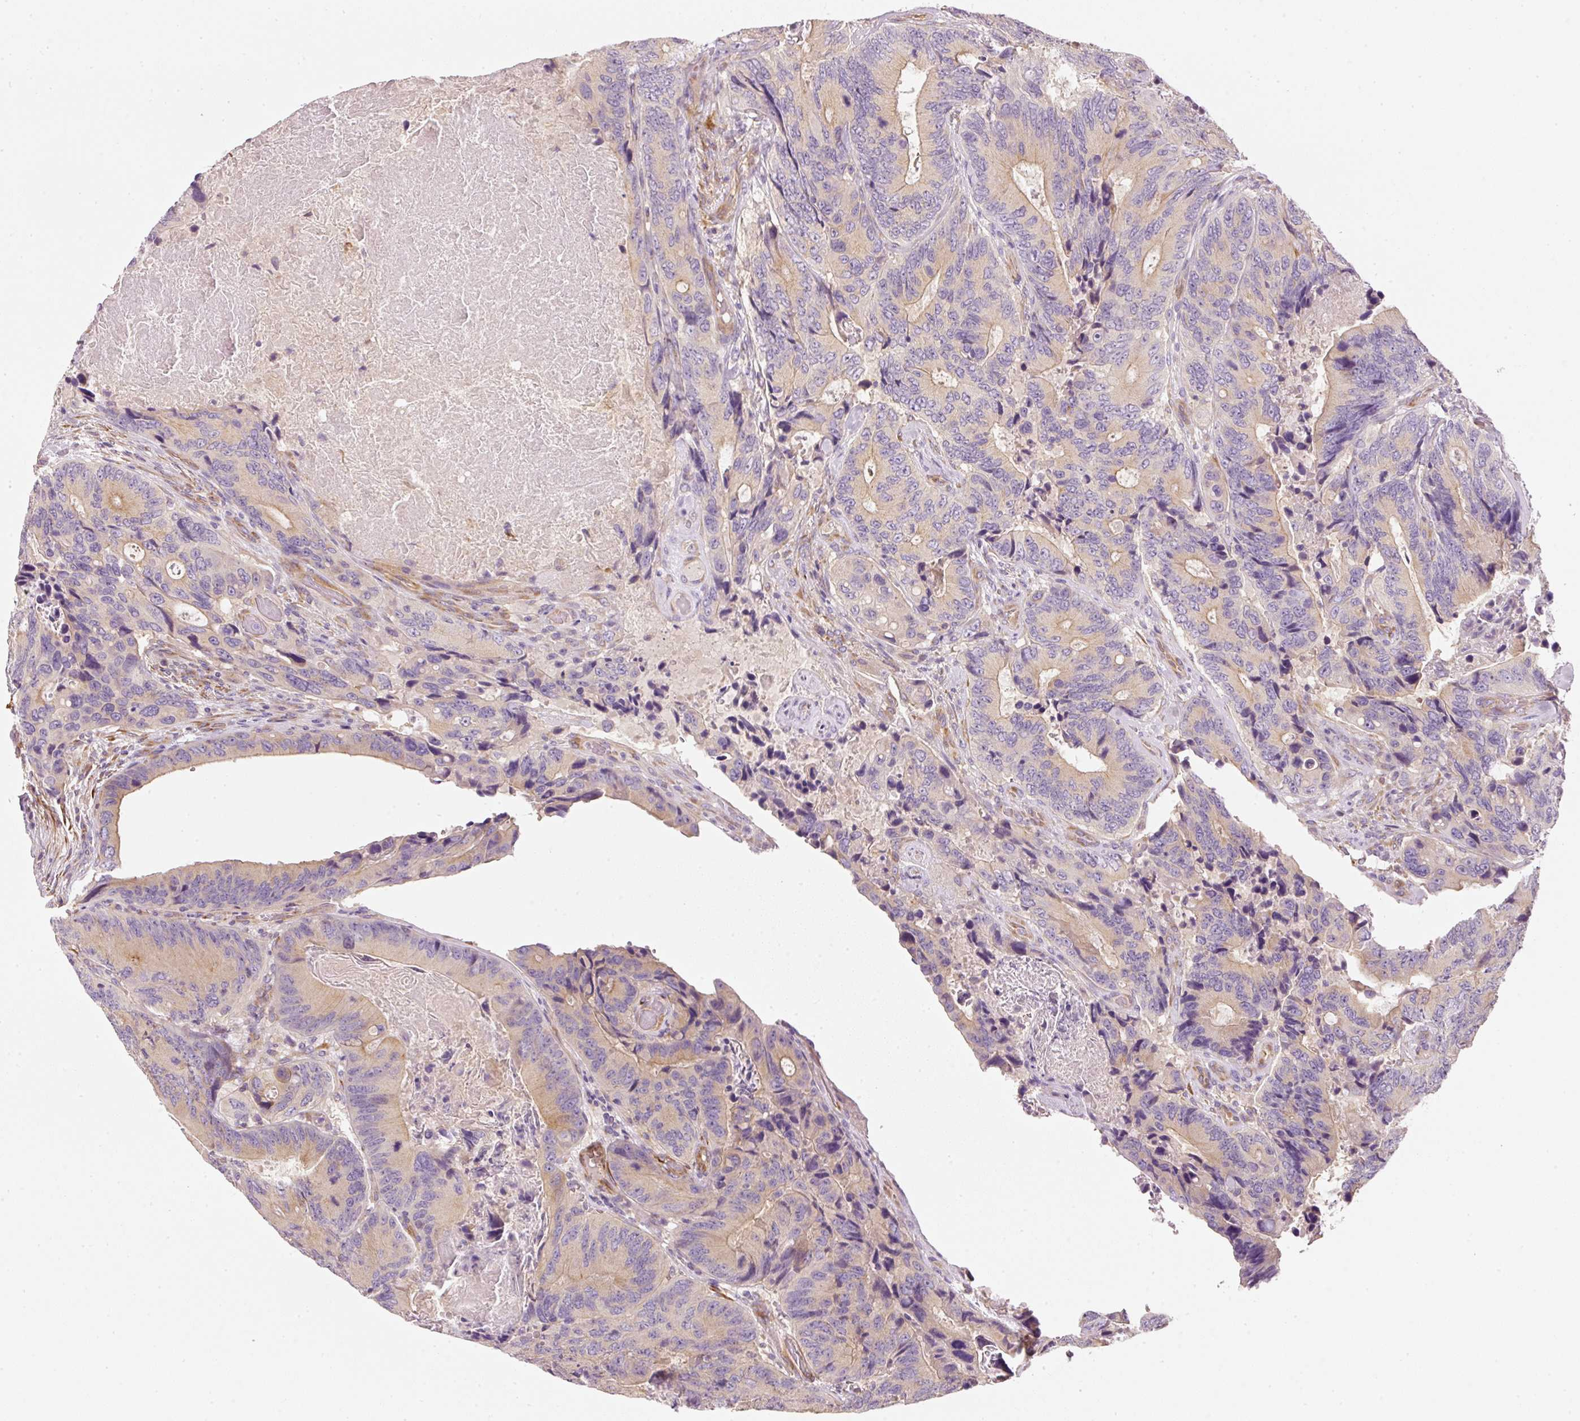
{"staining": {"intensity": "weak", "quantity": ">75%", "location": "cytoplasmic/membranous"}, "tissue": "colorectal cancer", "cell_type": "Tumor cells", "image_type": "cancer", "snomed": [{"axis": "morphology", "description": "Adenocarcinoma, NOS"}, {"axis": "topography", "description": "Colon"}], "caption": "Colorectal adenocarcinoma tissue shows weak cytoplasmic/membranous staining in approximately >75% of tumor cells", "gene": "RNF167", "patient": {"sex": "male", "age": 84}}